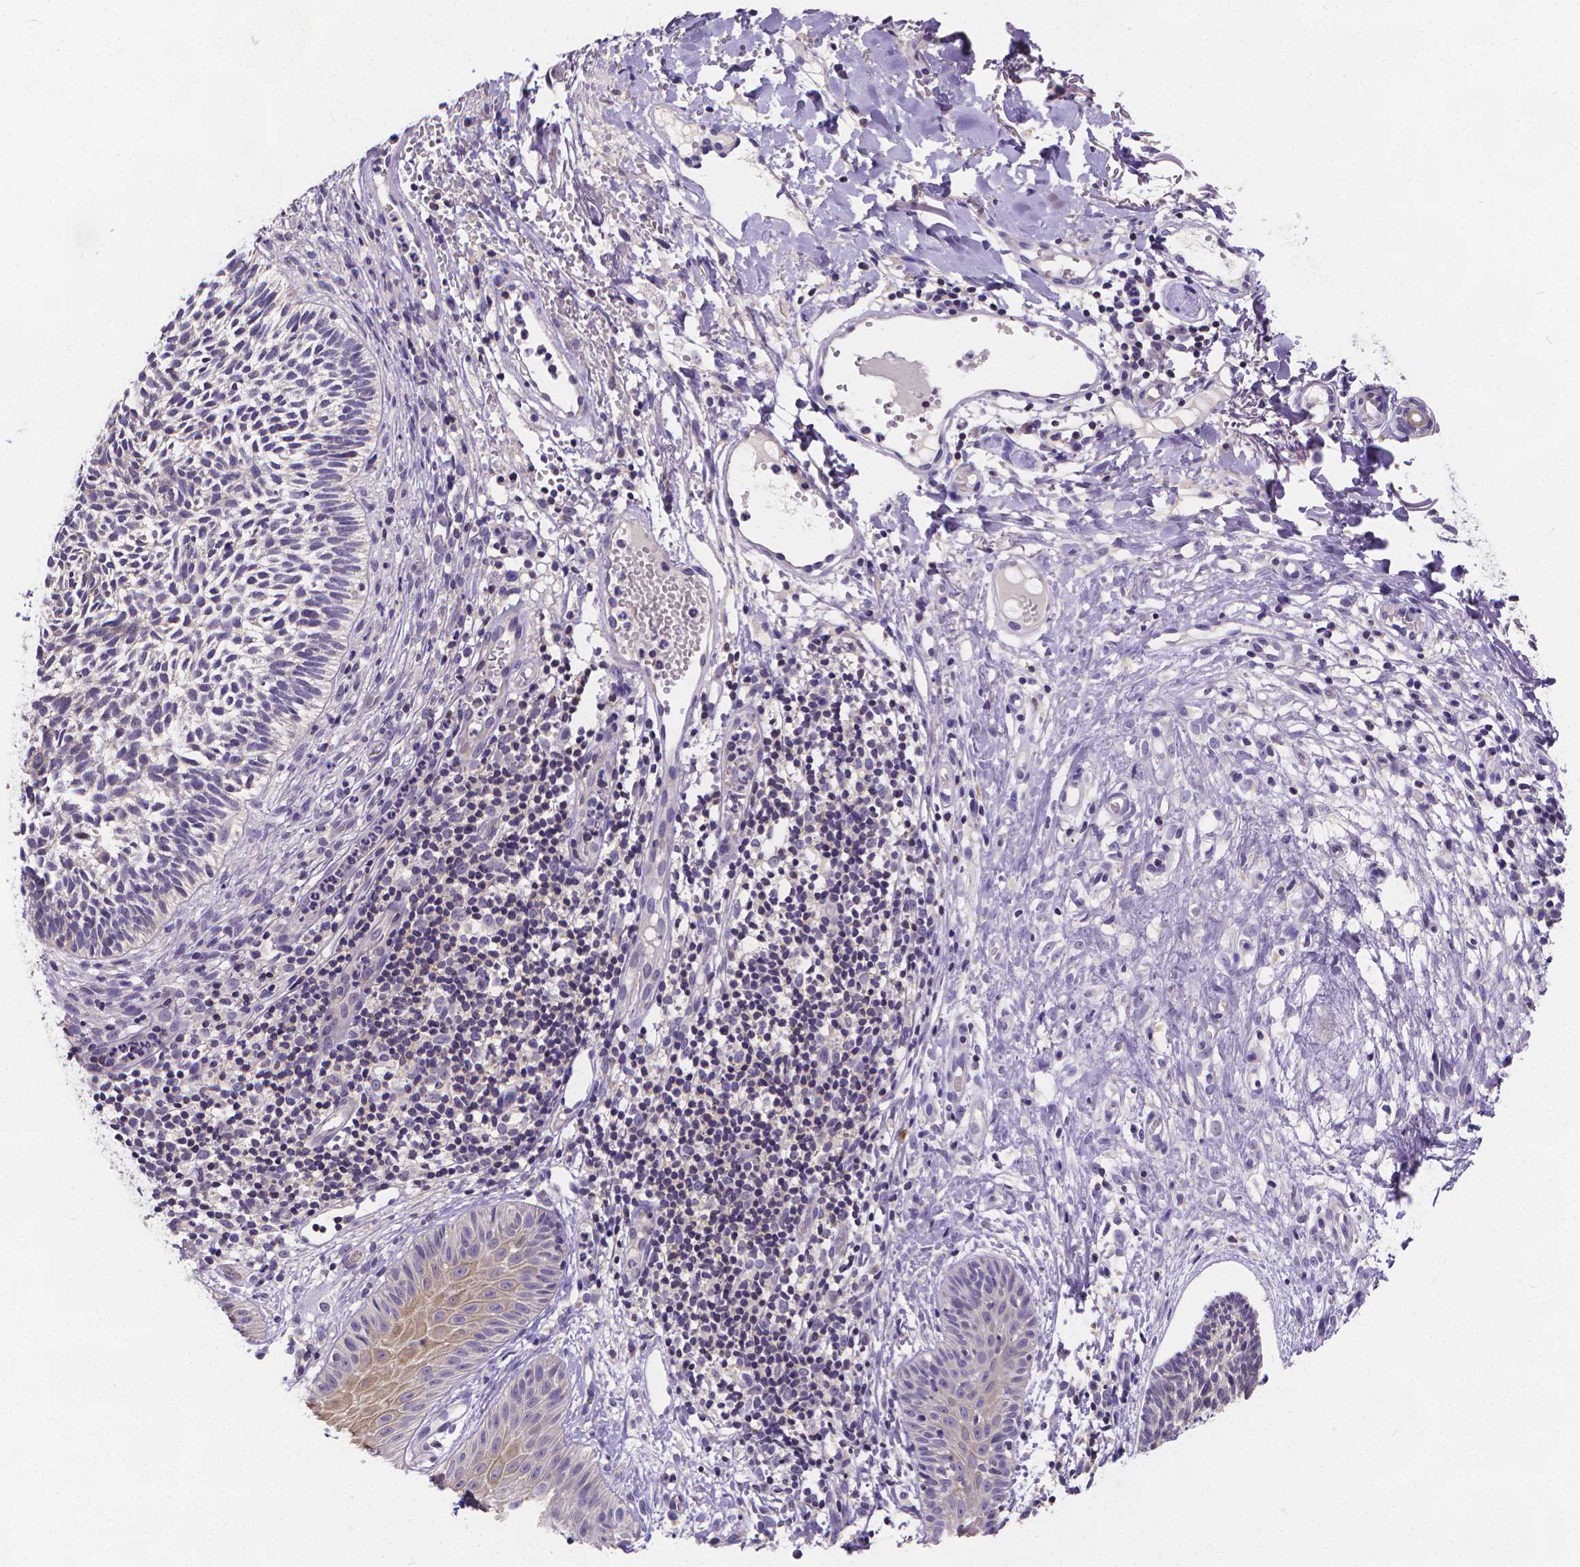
{"staining": {"intensity": "negative", "quantity": "none", "location": "none"}, "tissue": "skin cancer", "cell_type": "Tumor cells", "image_type": "cancer", "snomed": [{"axis": "morphology", "description": "Basal cell carcinoma"}, {"axis": "topography", "description": "Skin"}], "caption": "This histopathology image is of skin basal cell carcinoma stained with immunohistochemistry (IHC) to label a protein in brown with the nuclei are counter-stained blue. There is no positivity in tumor cells.", "gene": "GLRB", "patient": {"sex": "male", "age": 78}}